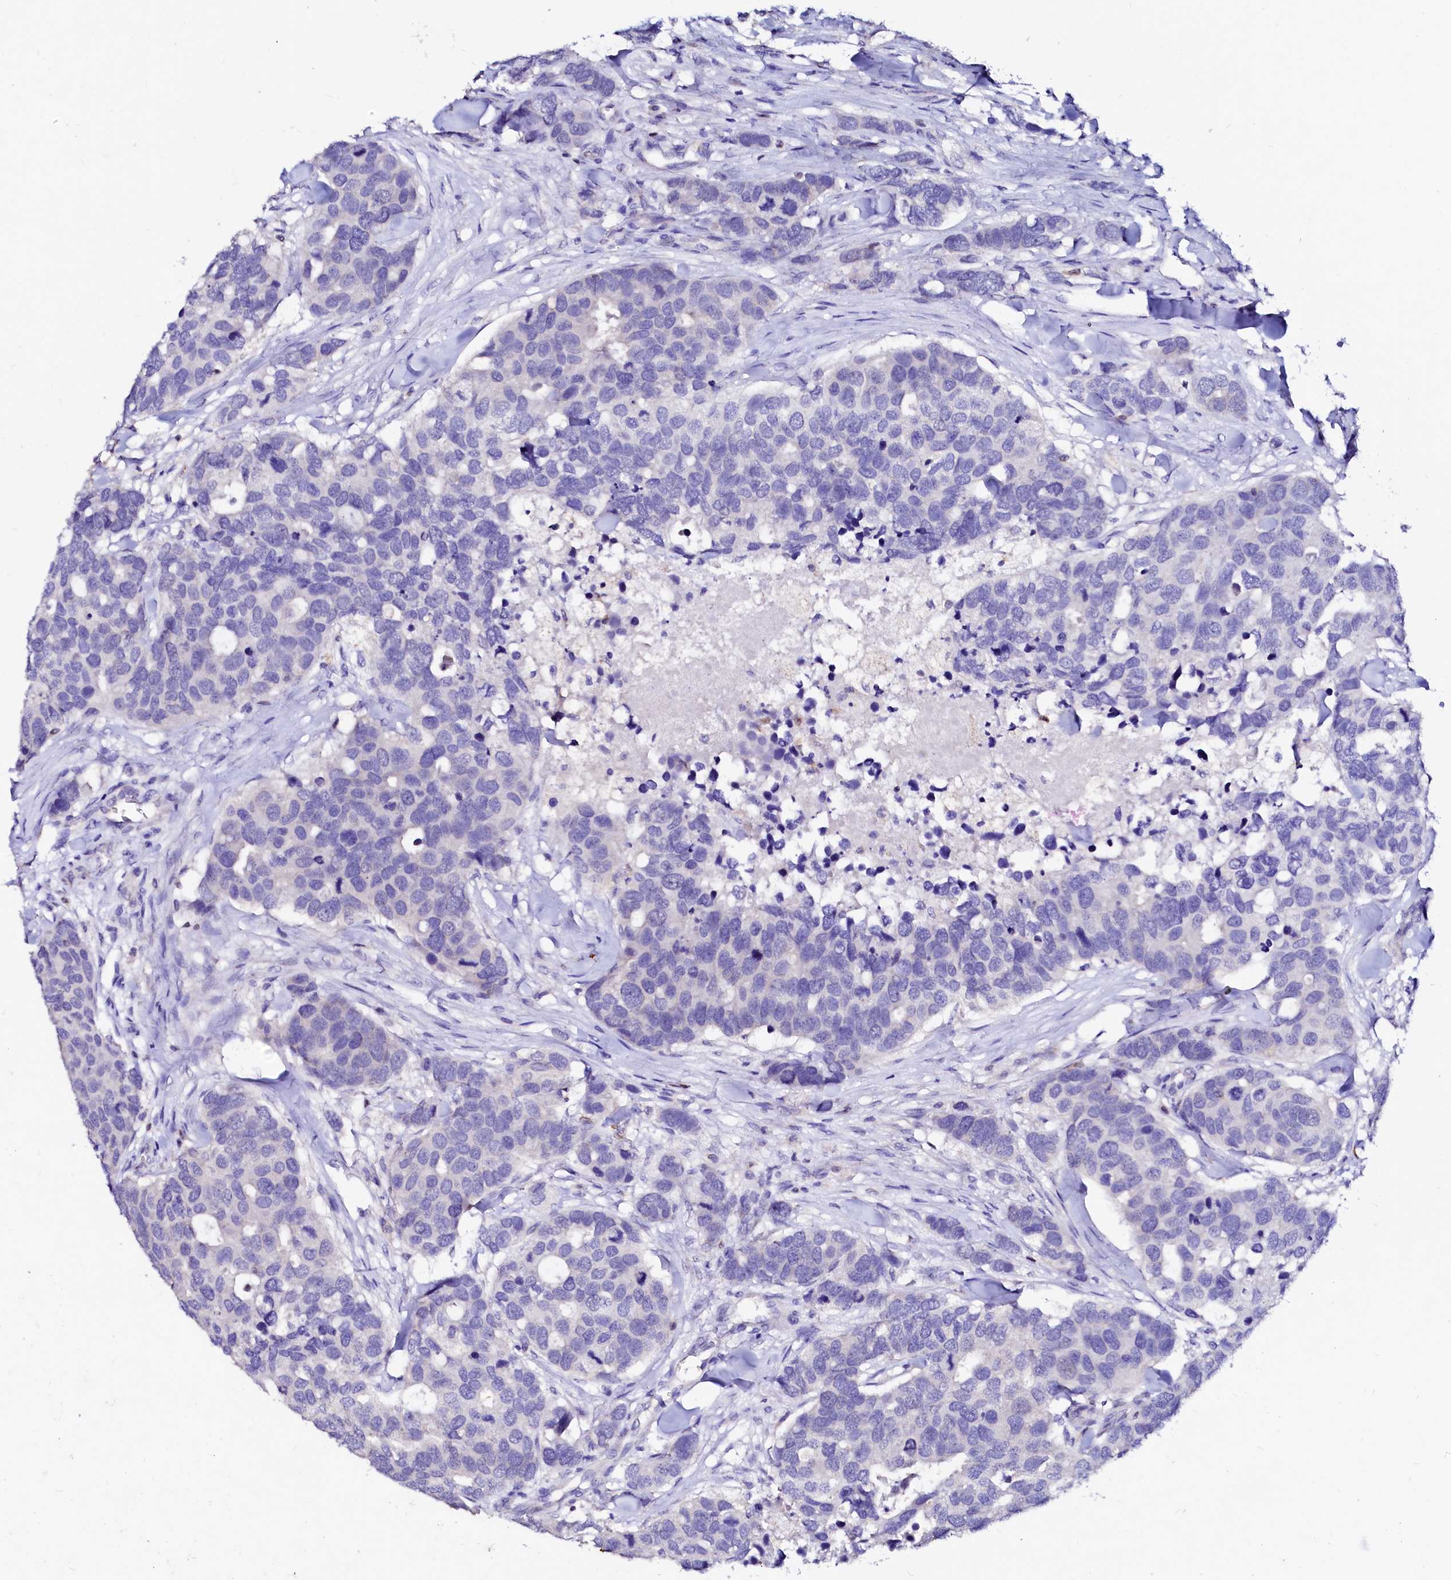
{"staining": {"intensity": "negative", "quantity": "none", "location": "none"}, "tissue": "breast cancer", "cell_type": "Tumor cells", "image_type": "cancer", "snomed": [{"axis": "morphology", "description": "Duct carcinoma"}, {"axis": "topography", "description": "Breast"}], "caption": "Protein analysis of breast cancer shows no significant staining in tumor cells. The staining is performed using DAB brown chromogen with nuclei counter-stained in using hematoxylin.", "gene": "RAB27A", "patient": {"sex": "female", "age": 83}}